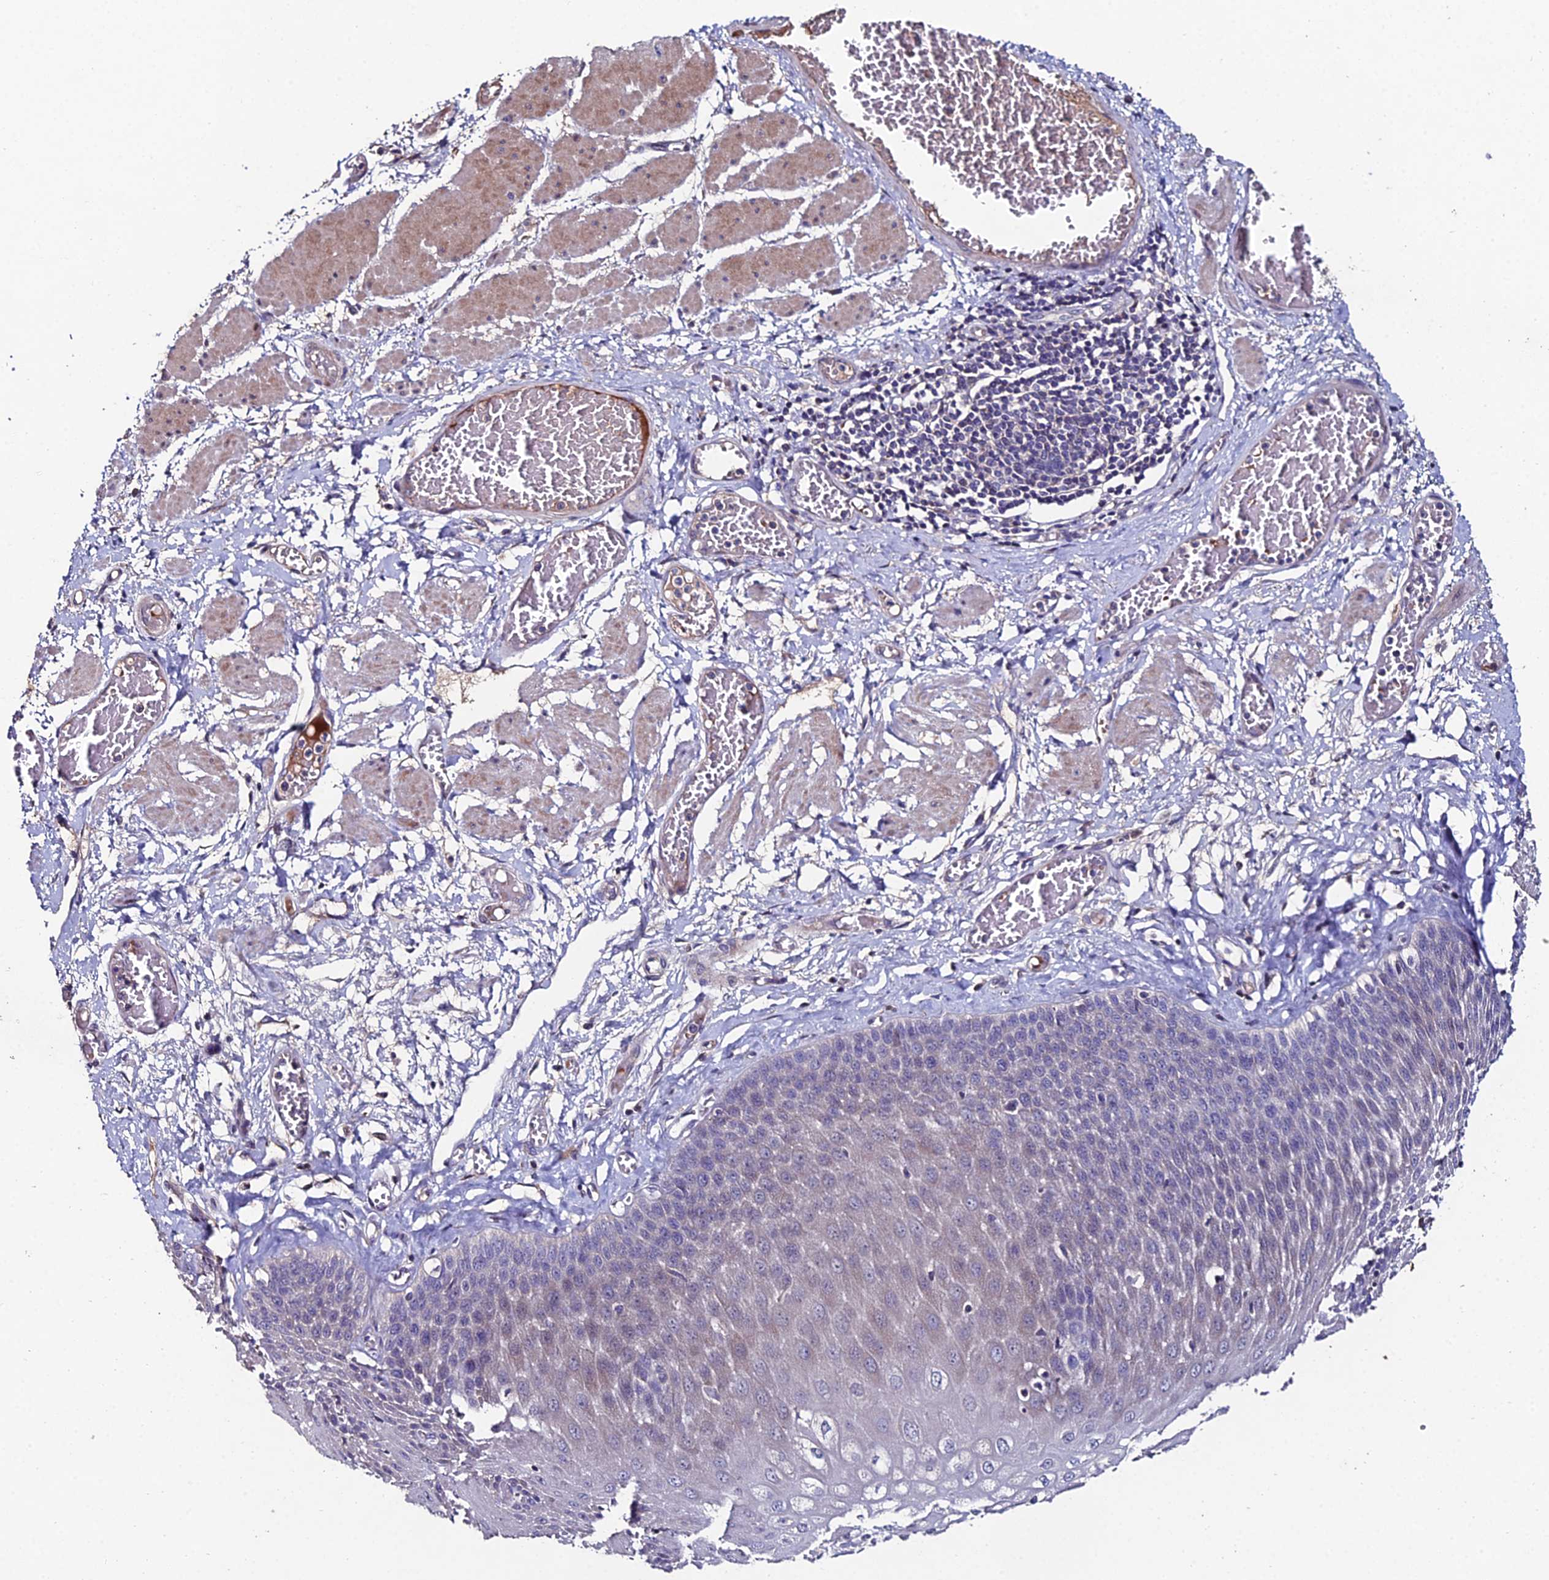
{"staining": {"intensity": "weak", "quantity": "25%-75%", "location": "cytoplasmic/membranous"}, "tissue": "esophagus", "cell_type": "Squamous epithelial cells", "image_type": "normal", "snomed": [{"axis": "morphology", "description": "Normal tissue, NOS"}, {"axis": "topography", "description": "Esophagus"}], "caption": "Squamous epithelial cells show low levels of weak cytoplasmic/membranous positivity in about 25%-75% of cells in benign esophagus.", "gene": "ESRRG", "patient": {"sex": "male", "age": 60}}